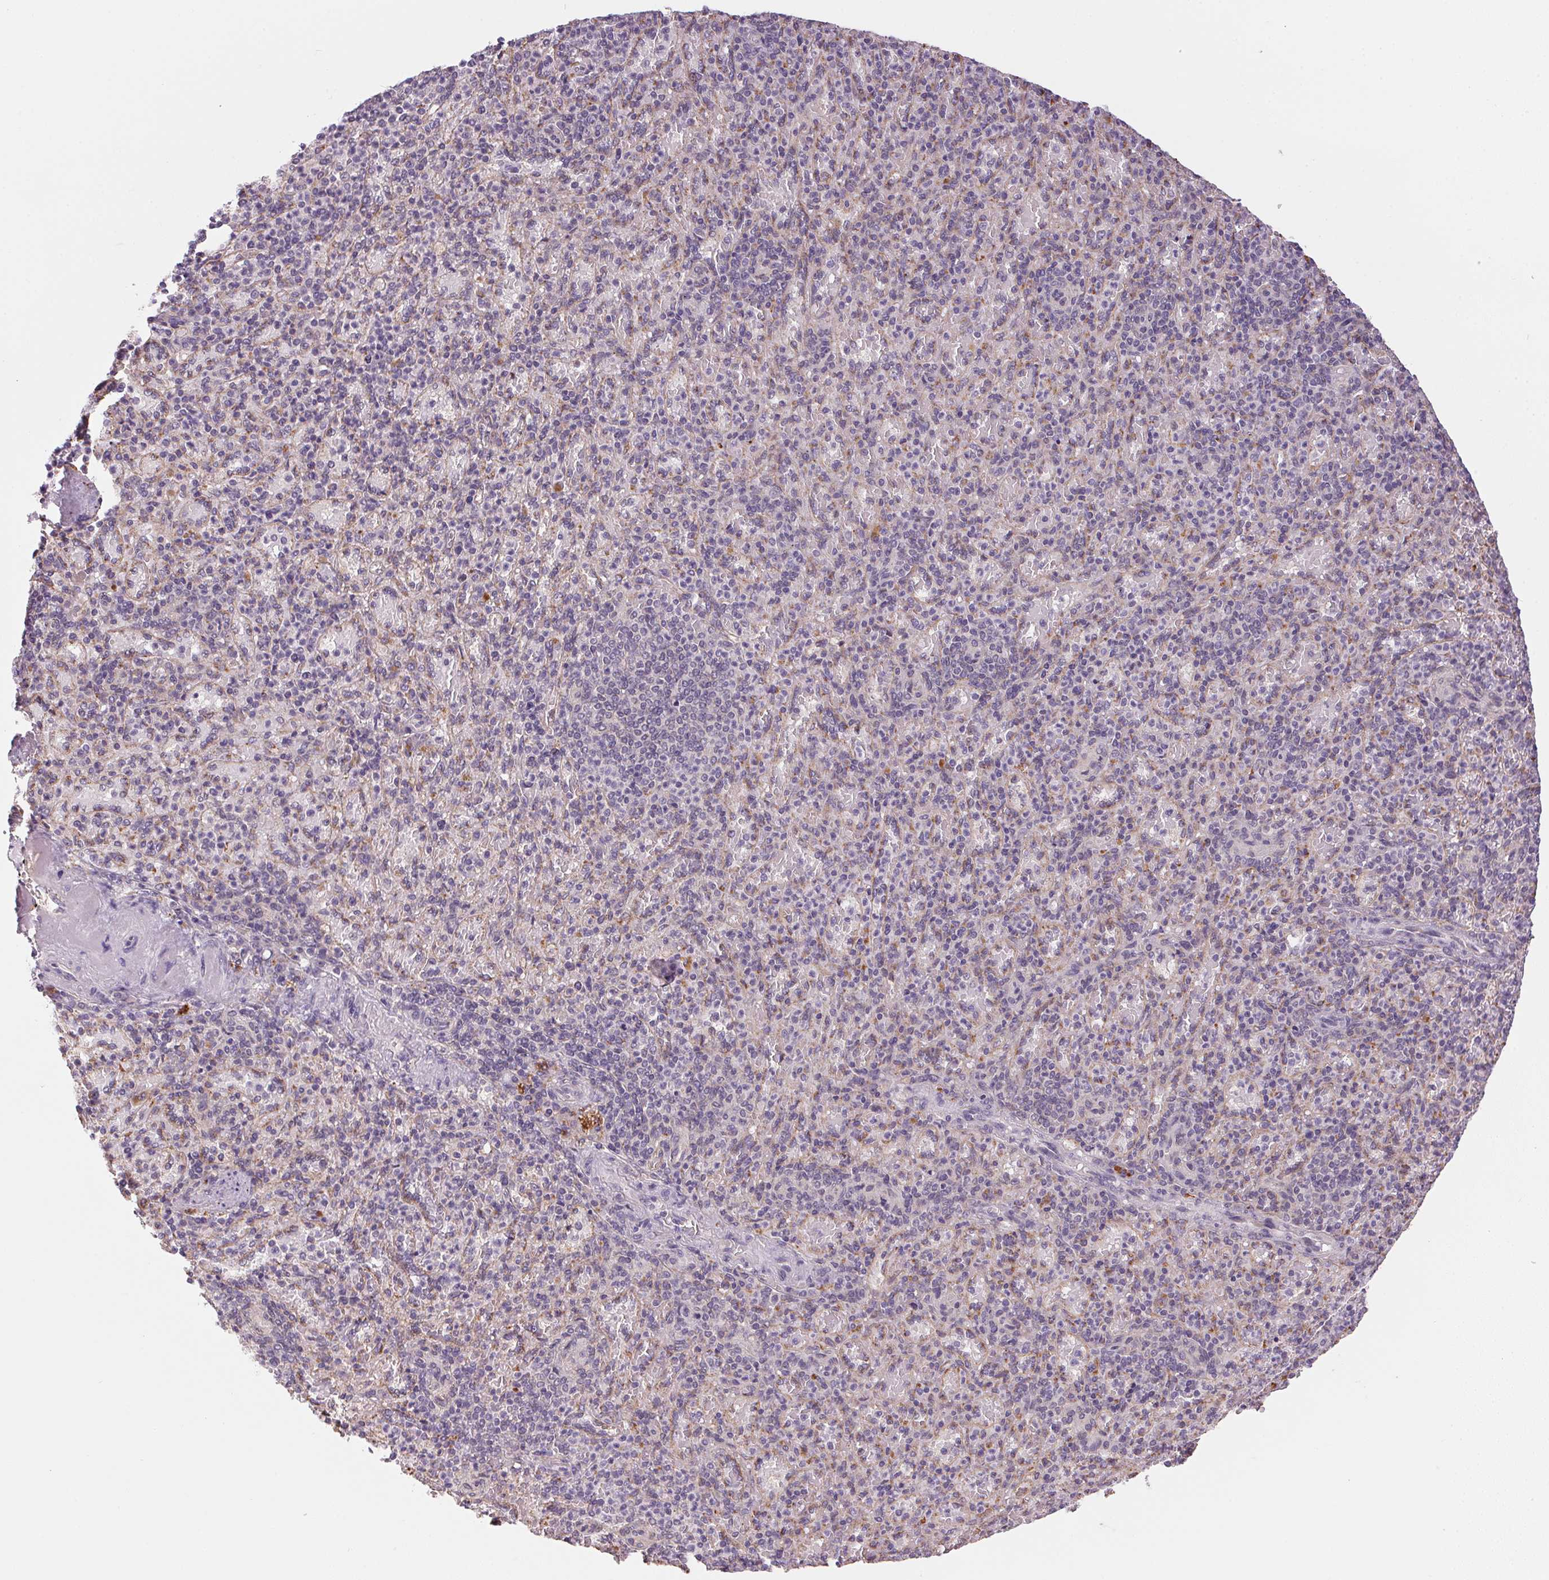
{"staining": {"intensity": "weak", "quantity": "<25%", "location": "cytoplasmic/membranous"}, "tissue": "spleen", "cell_type": "Cells in red pulp", "image_type": "normal", "snomed": [{"axis": "morphology", "description": "Normal tissue, NOS"}, {"axis": "topography", "description": "Spleen"}], "caption": "Immunohistochemical staining of unremarkable human spleen displays no significant staining in cells in red pulp.", "gene": "ADH5", "patient": {"sex": "female", "age": 74}}